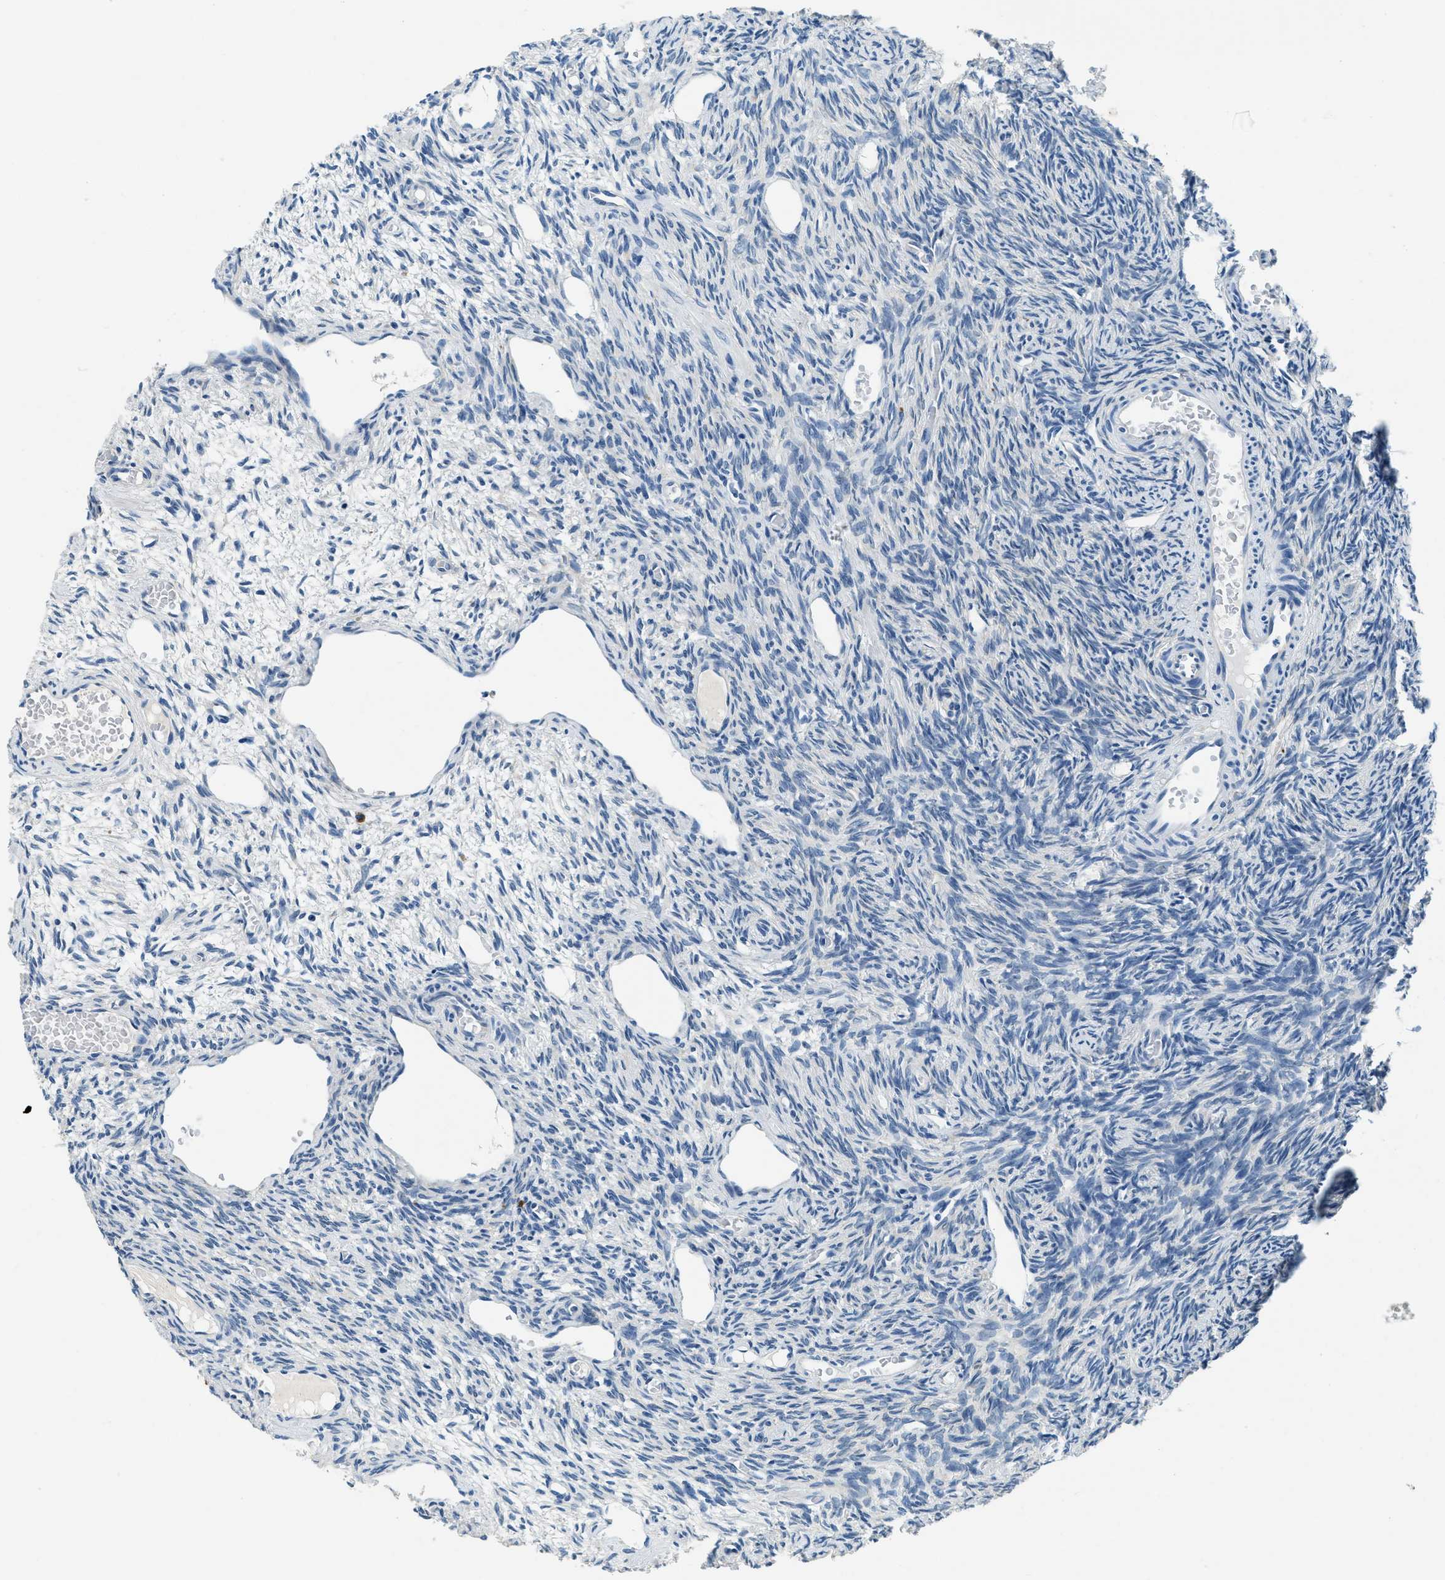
{"staining": {"intensity": "weak", "quantity": "<25%", "location": "cytoplasmic/membranous"}, "tissue": "ovary", "cell_type": "Ovarian stroma cells", "image_type": "normal", "snomed": [{"axis": "morphology", "description": "Normal tissue, NOS"}, {"axis": "topography", "description": "Ovary"}], "caption": "Micrograph shows no protein expression in ovarian stroma cells of unremarkable ovary.", "gene": "UBAC2", "patient": {"sex": "female", "age": 27}}